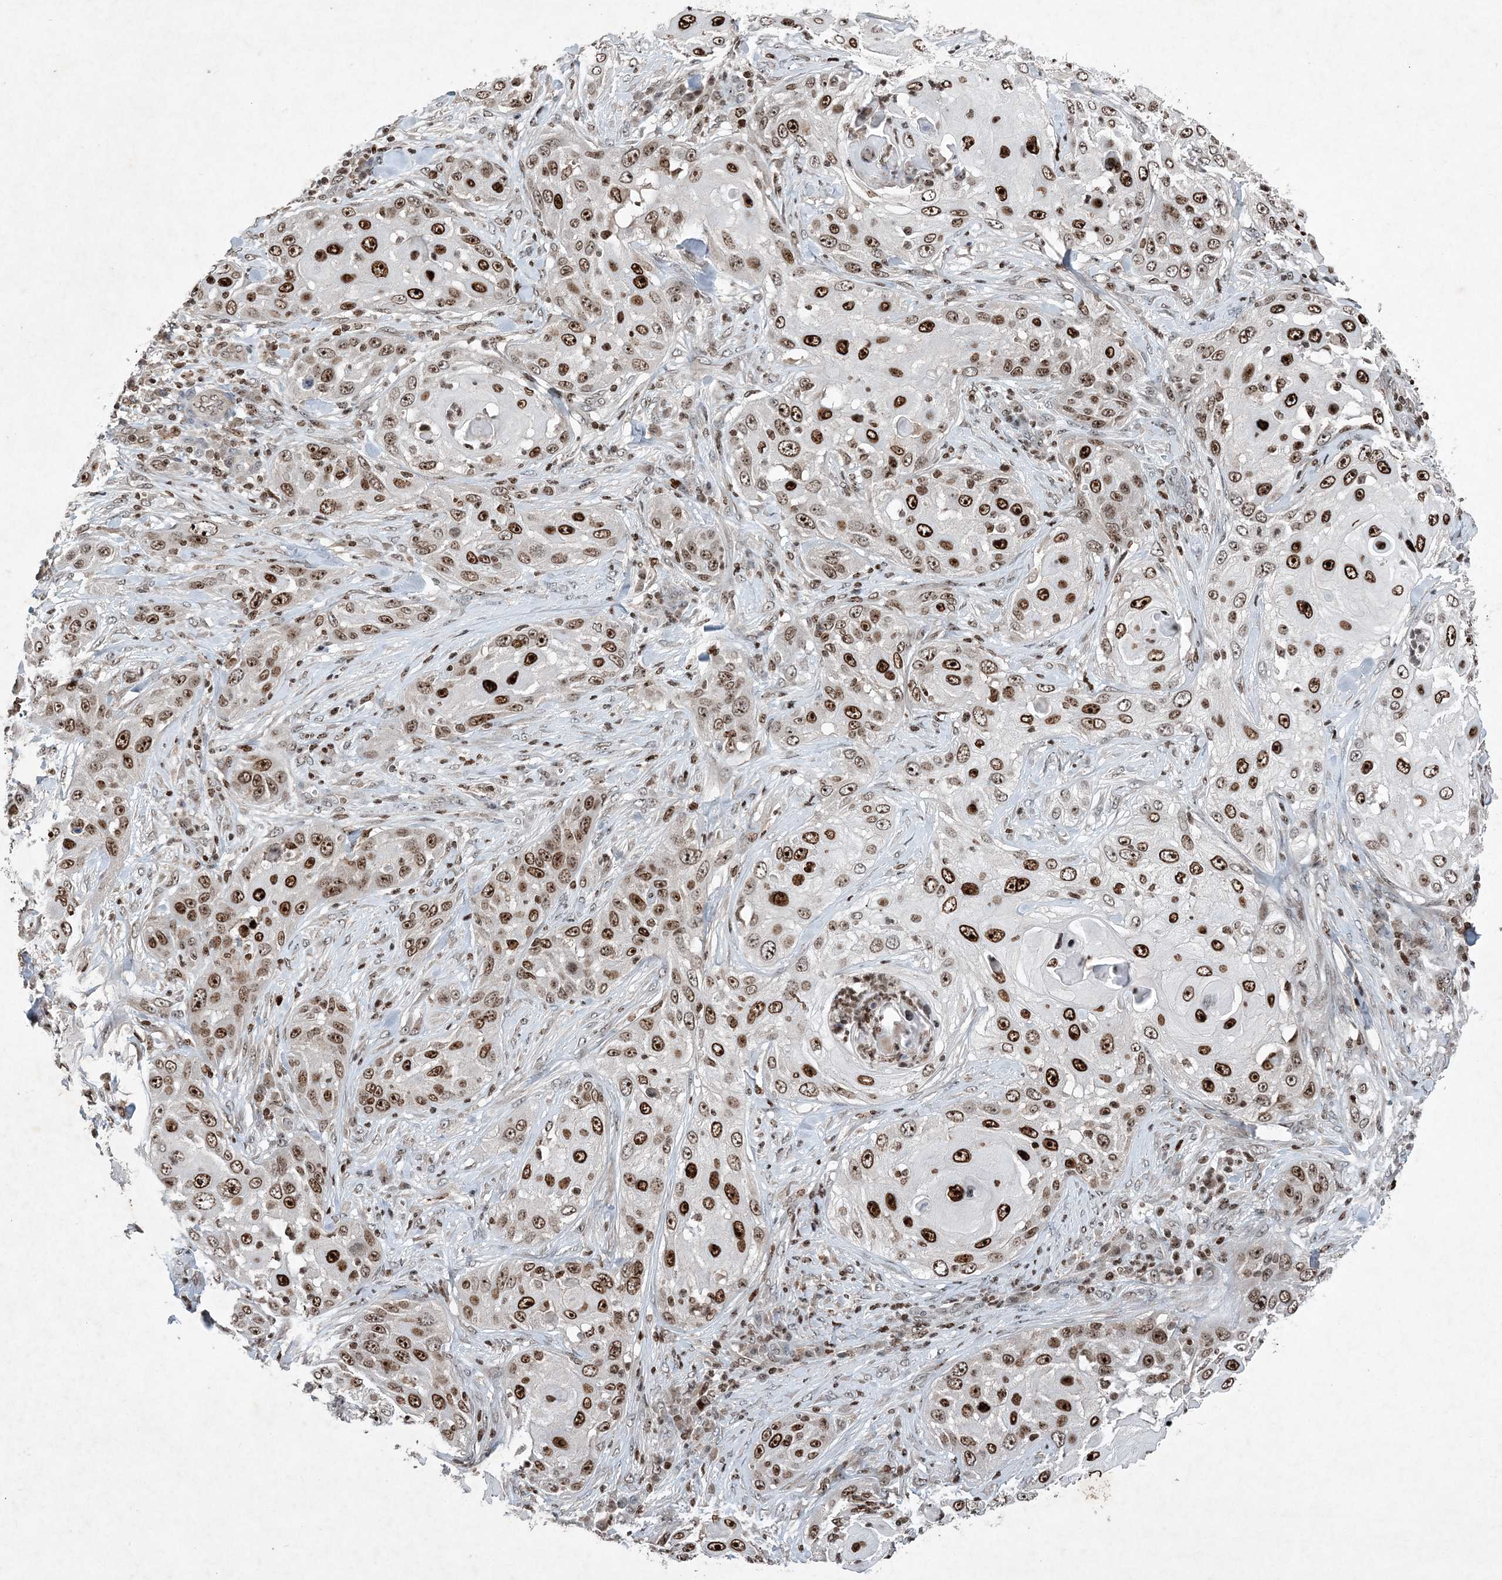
{"staining": {"intensity": "strong", "quantity": ">75%", "location": "nuclear"}, "tissue": "skin cancer", "cell_type": "Tumor cells", "image_type": "cancer", "snomed": [{"axis": "morphology", "description": "Squamous cell carcinoma, NOS"}, {"axis": "topography", "description": "Skin"}], "caption": "A high amount of strong nuclear positivity is identified in about >75% of tumor cells in squamous cell carcinoma (skin) tissue.", "gene": "QTRT2", "patient": {"sex": "female", "age": 44}}